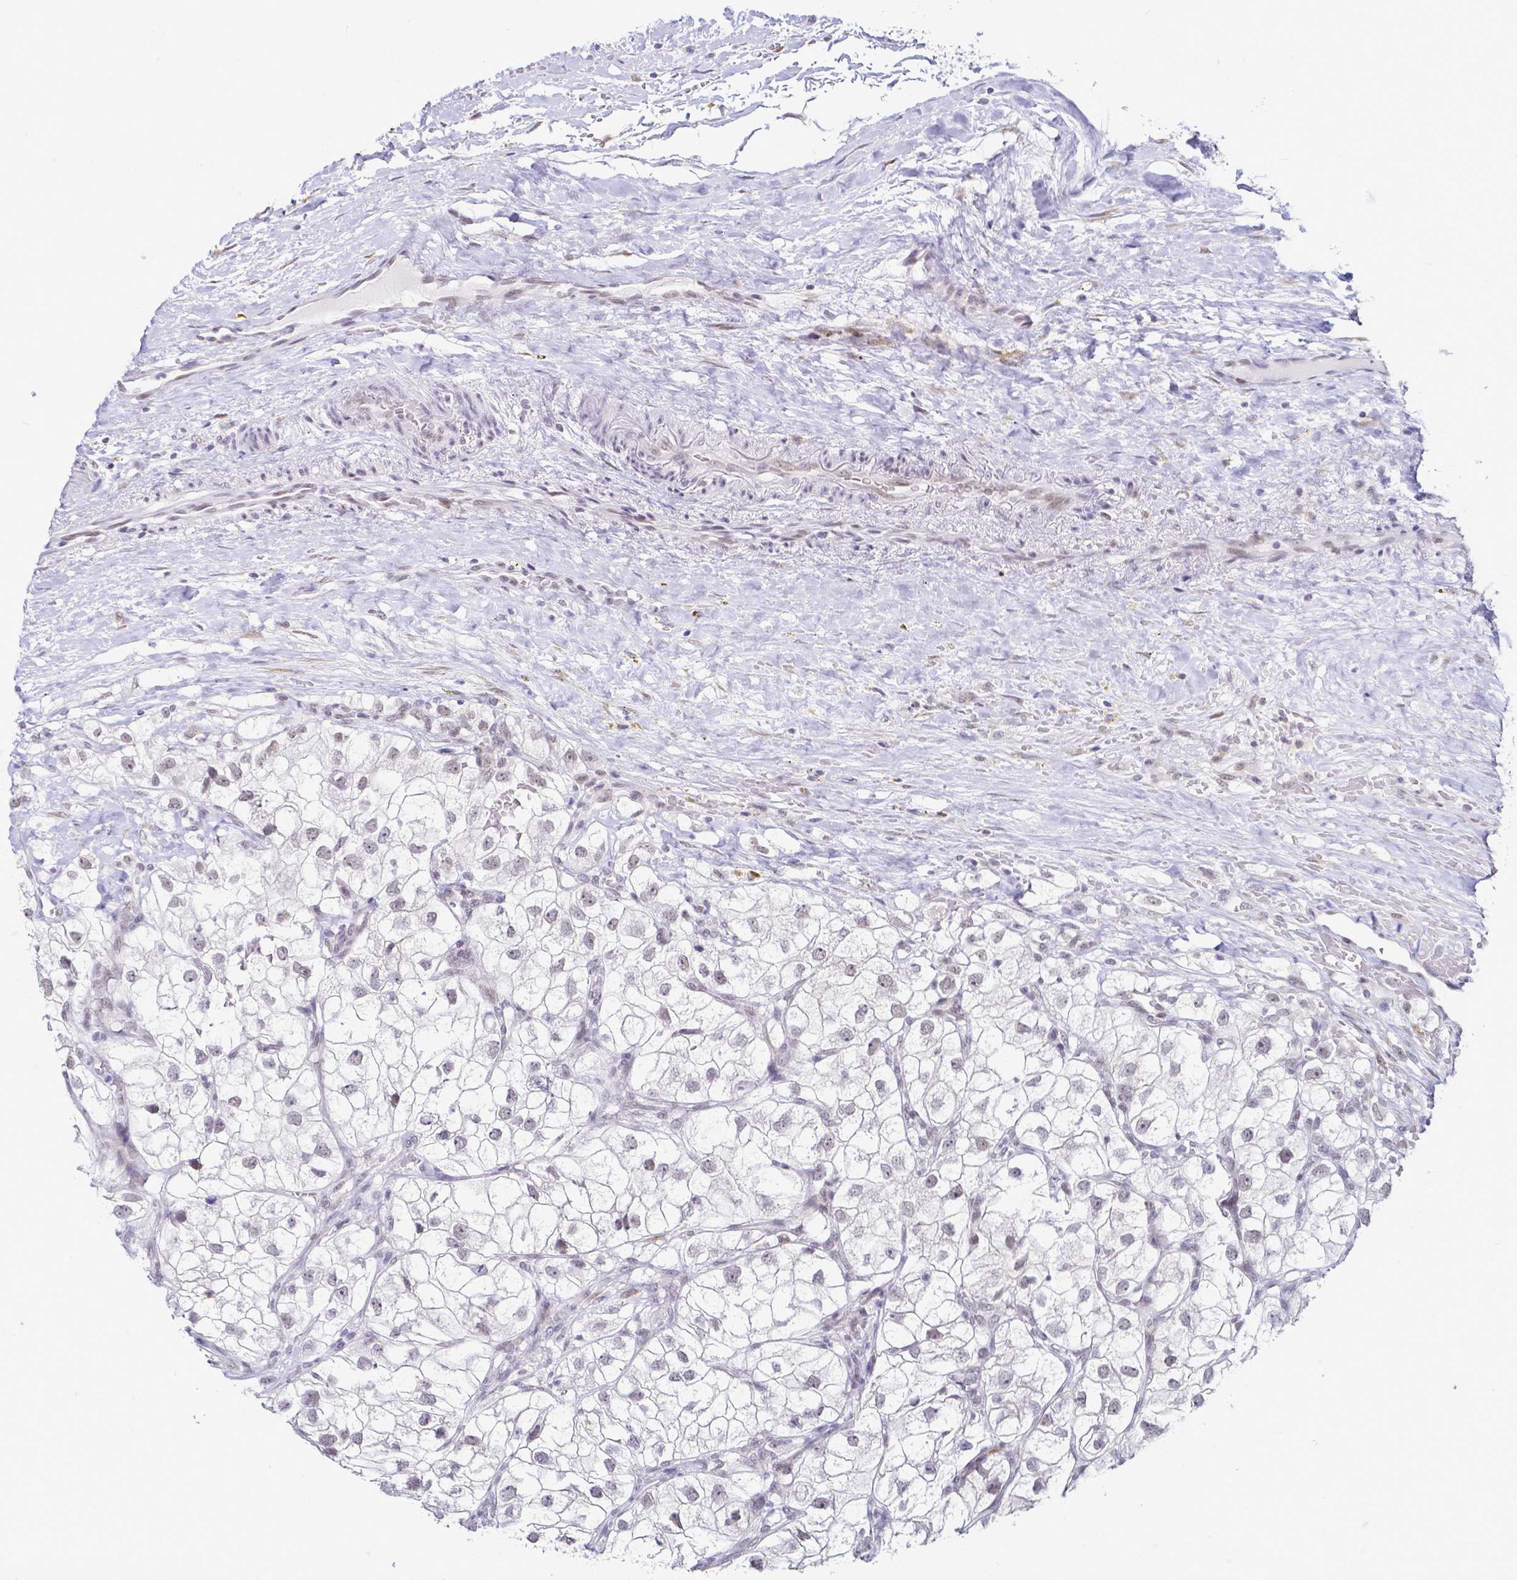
{"staining": {"intensity": "negative", "quantity": "none", "location": "none"}, "tissue": "renal cancer", "cell_type": "Tumor cells", "image_type": "cancer", "snomed": [{"axis": "morphology", "description": "Adenocarcinoma, NOS"}, {"axis": "topography", "description": "Kidney"}], "caption": "Tumor cells are negative for brown protein staining in adenocarcinoma (renal). (Stains: DAB immunohistochemistry with hematoxylin counter stain, Microscopy: brightfield microscopy at high magnification).", "gene": "FAM83G", "patient": {"sex": "male", "age": 59}}